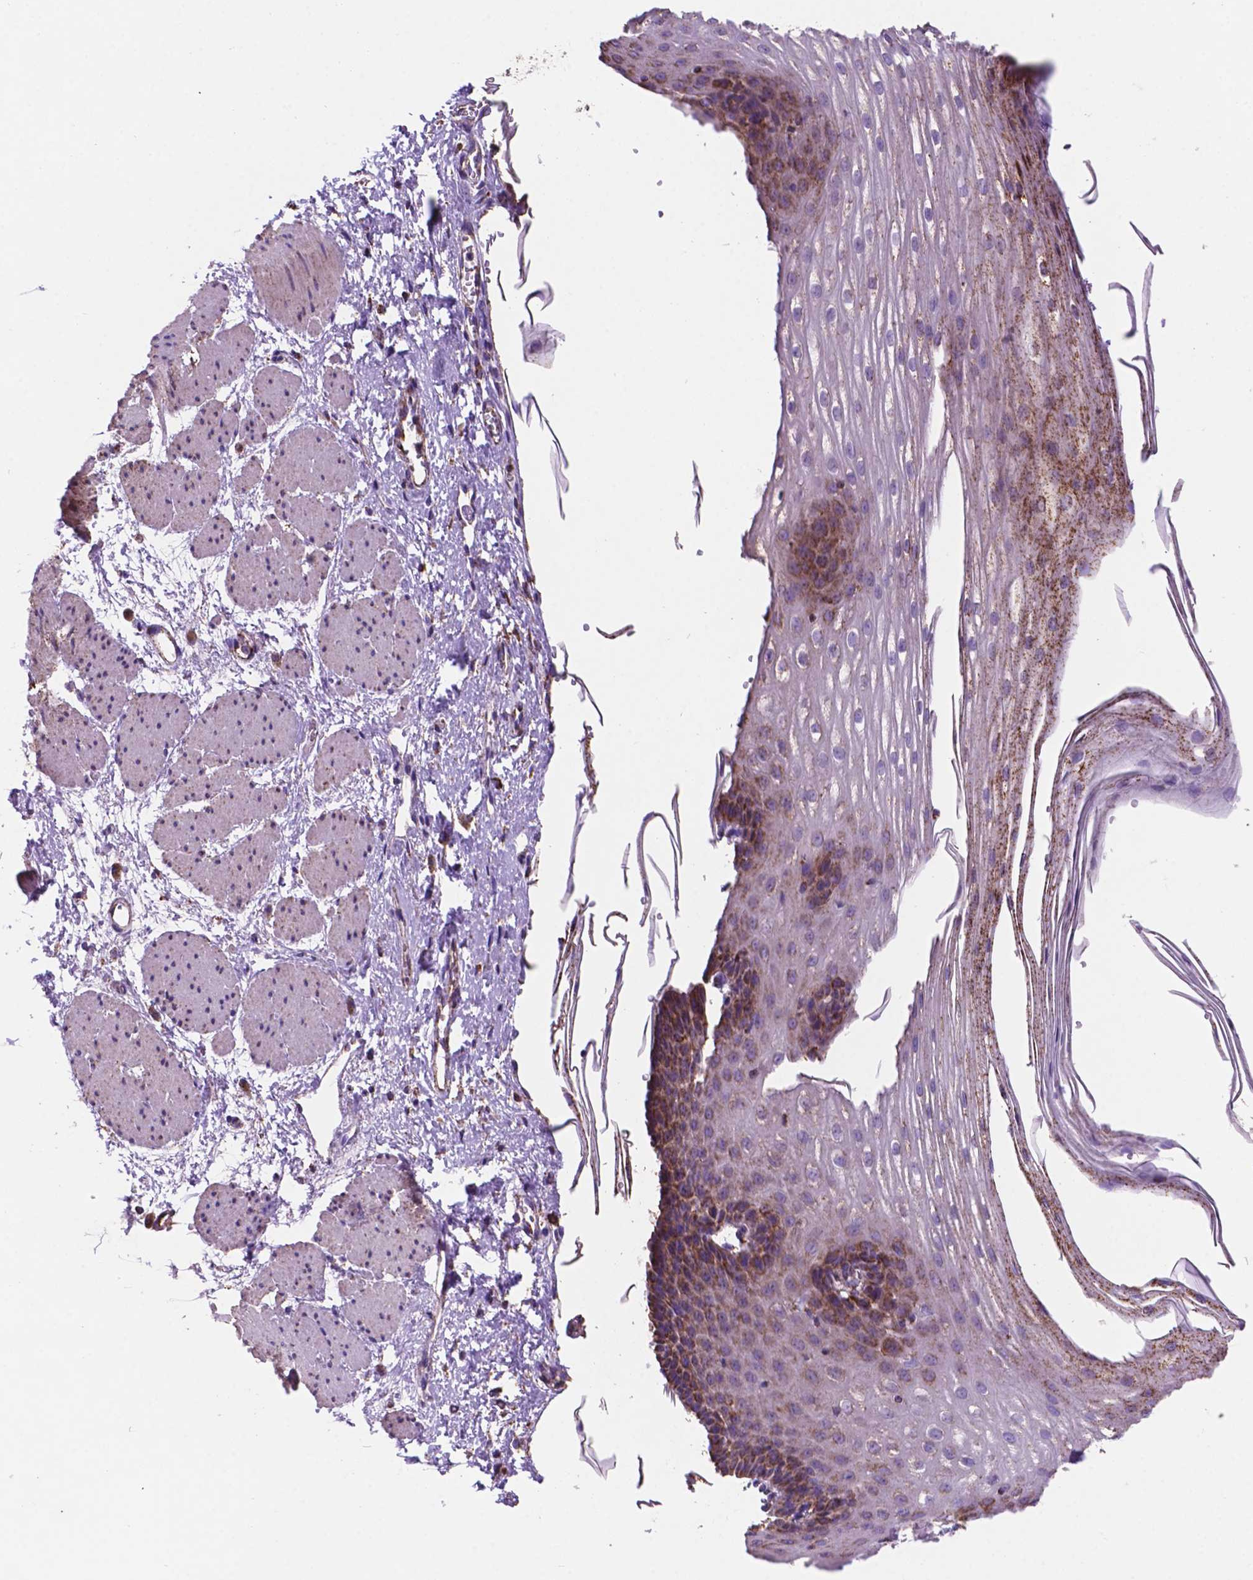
{"staining": {"intensity": "strong", "quantity": "25%-75%", "location": "cytoplasmic/membranous"}, "tissue": "esophagus", "cell_type": "Squamous epithelial cells", "image_type": "normal", "snomed": [{"axis": "morphology", "description": "Normal tissue, NOS"}, {"axis": "topography", "description": "Esophagus"}], "caption": "Squamous epithelial cells exhibit strong cytoplasmic/membranous expression in about 25%-75% of cells in normal esophagus.", "gene": "HSPD1", "patient": {"sex": "male", "age": 62}}